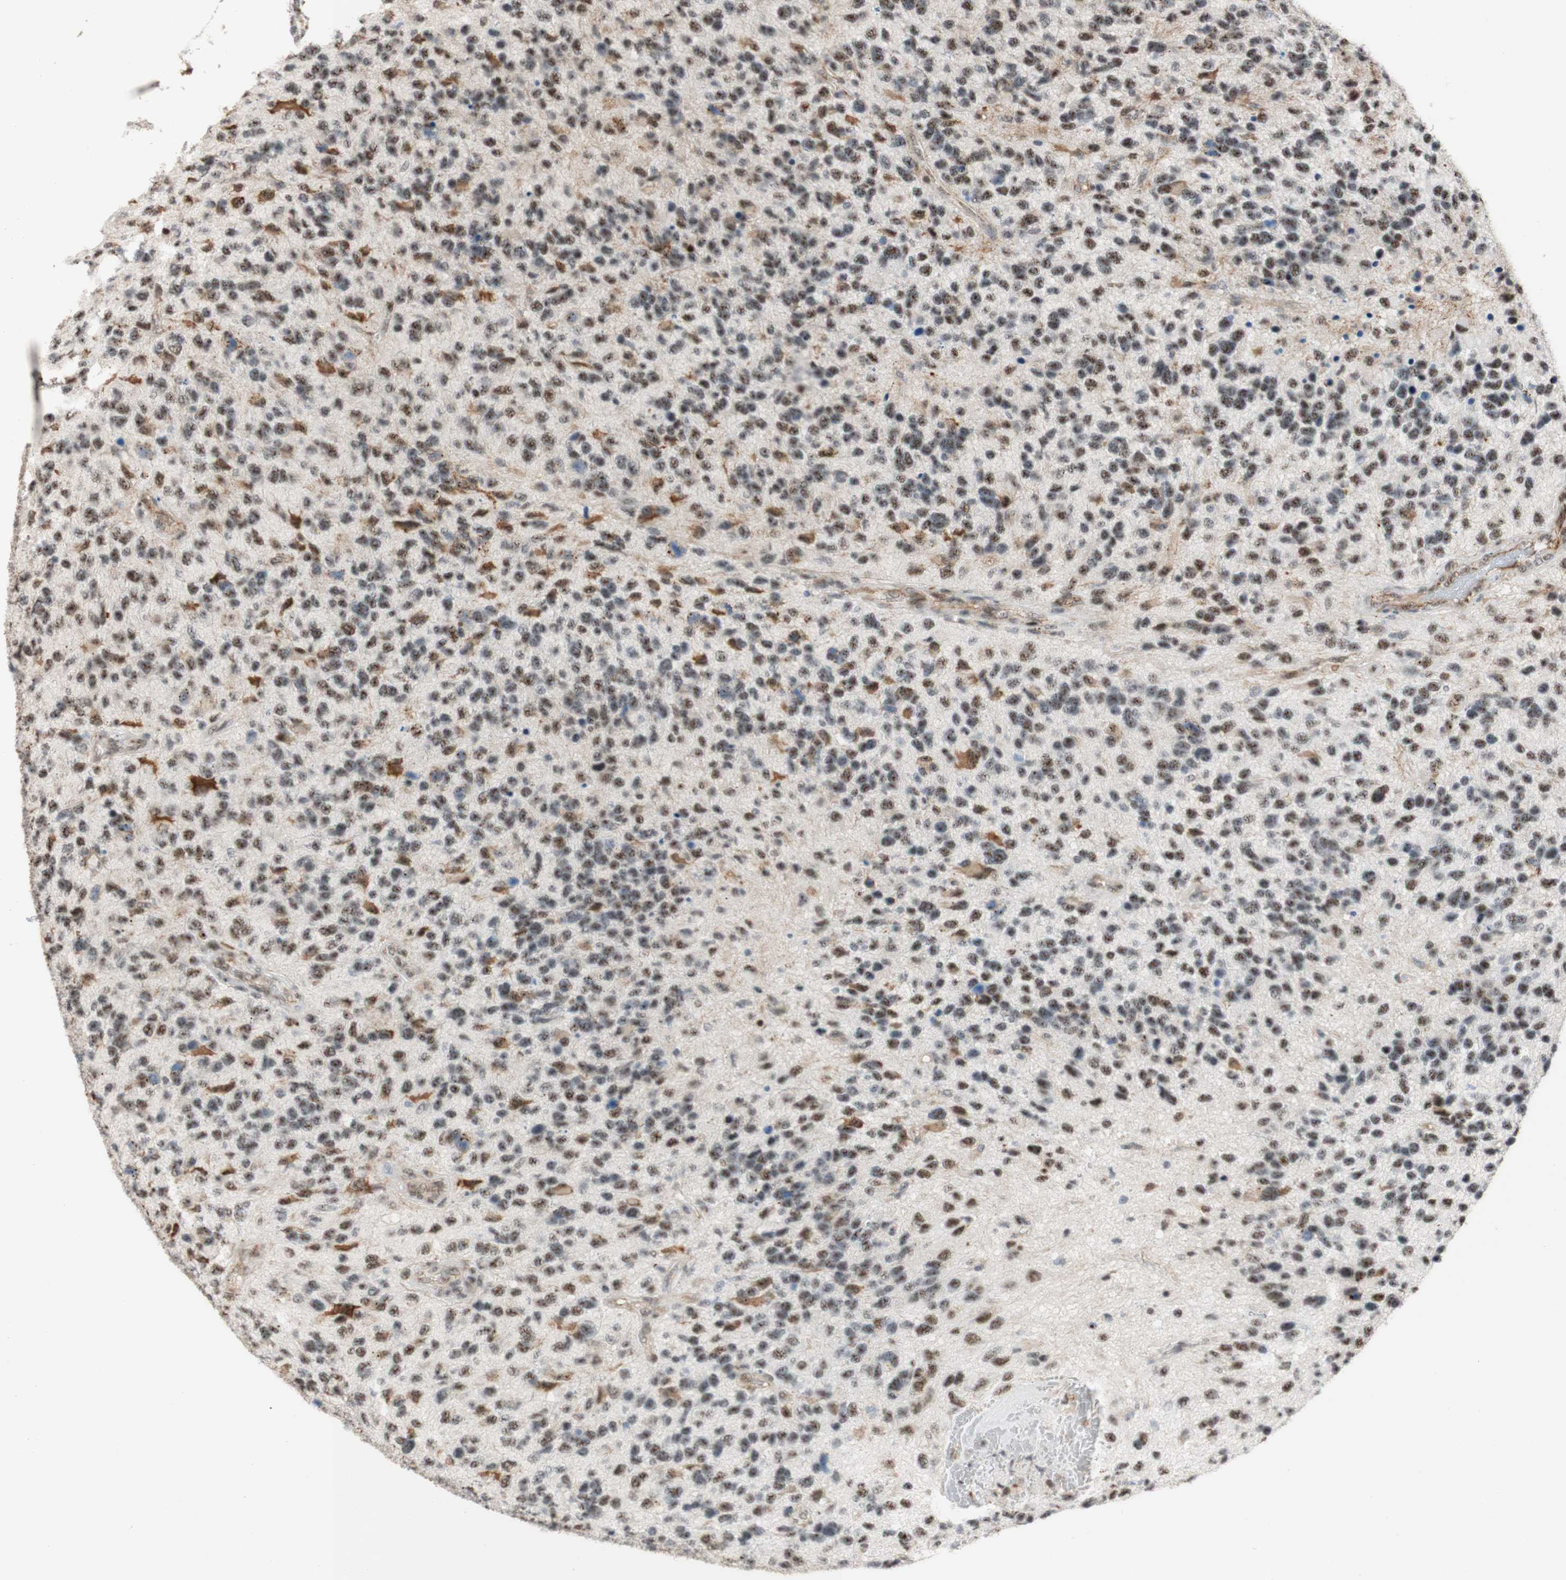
{"staining": {"intensity": "moderate", "quantity": "25%-75%", "location": "nuclear"}, "tissue": "glioma", "cell_type": "Tumor cells", "image_type": "cancer", "snomed": [{"axis": "morphology", "description": "Glioma, malignant, High grade"}, {"axis": "topography", "description": "Brain"}], "caption": "Moderate nuclear expression is seen in approximately 25%-75% of tumor cells in malignant glioma (high-grade).", "gene": "SAP18", "patient": {"sex": "female", "age": 58}}